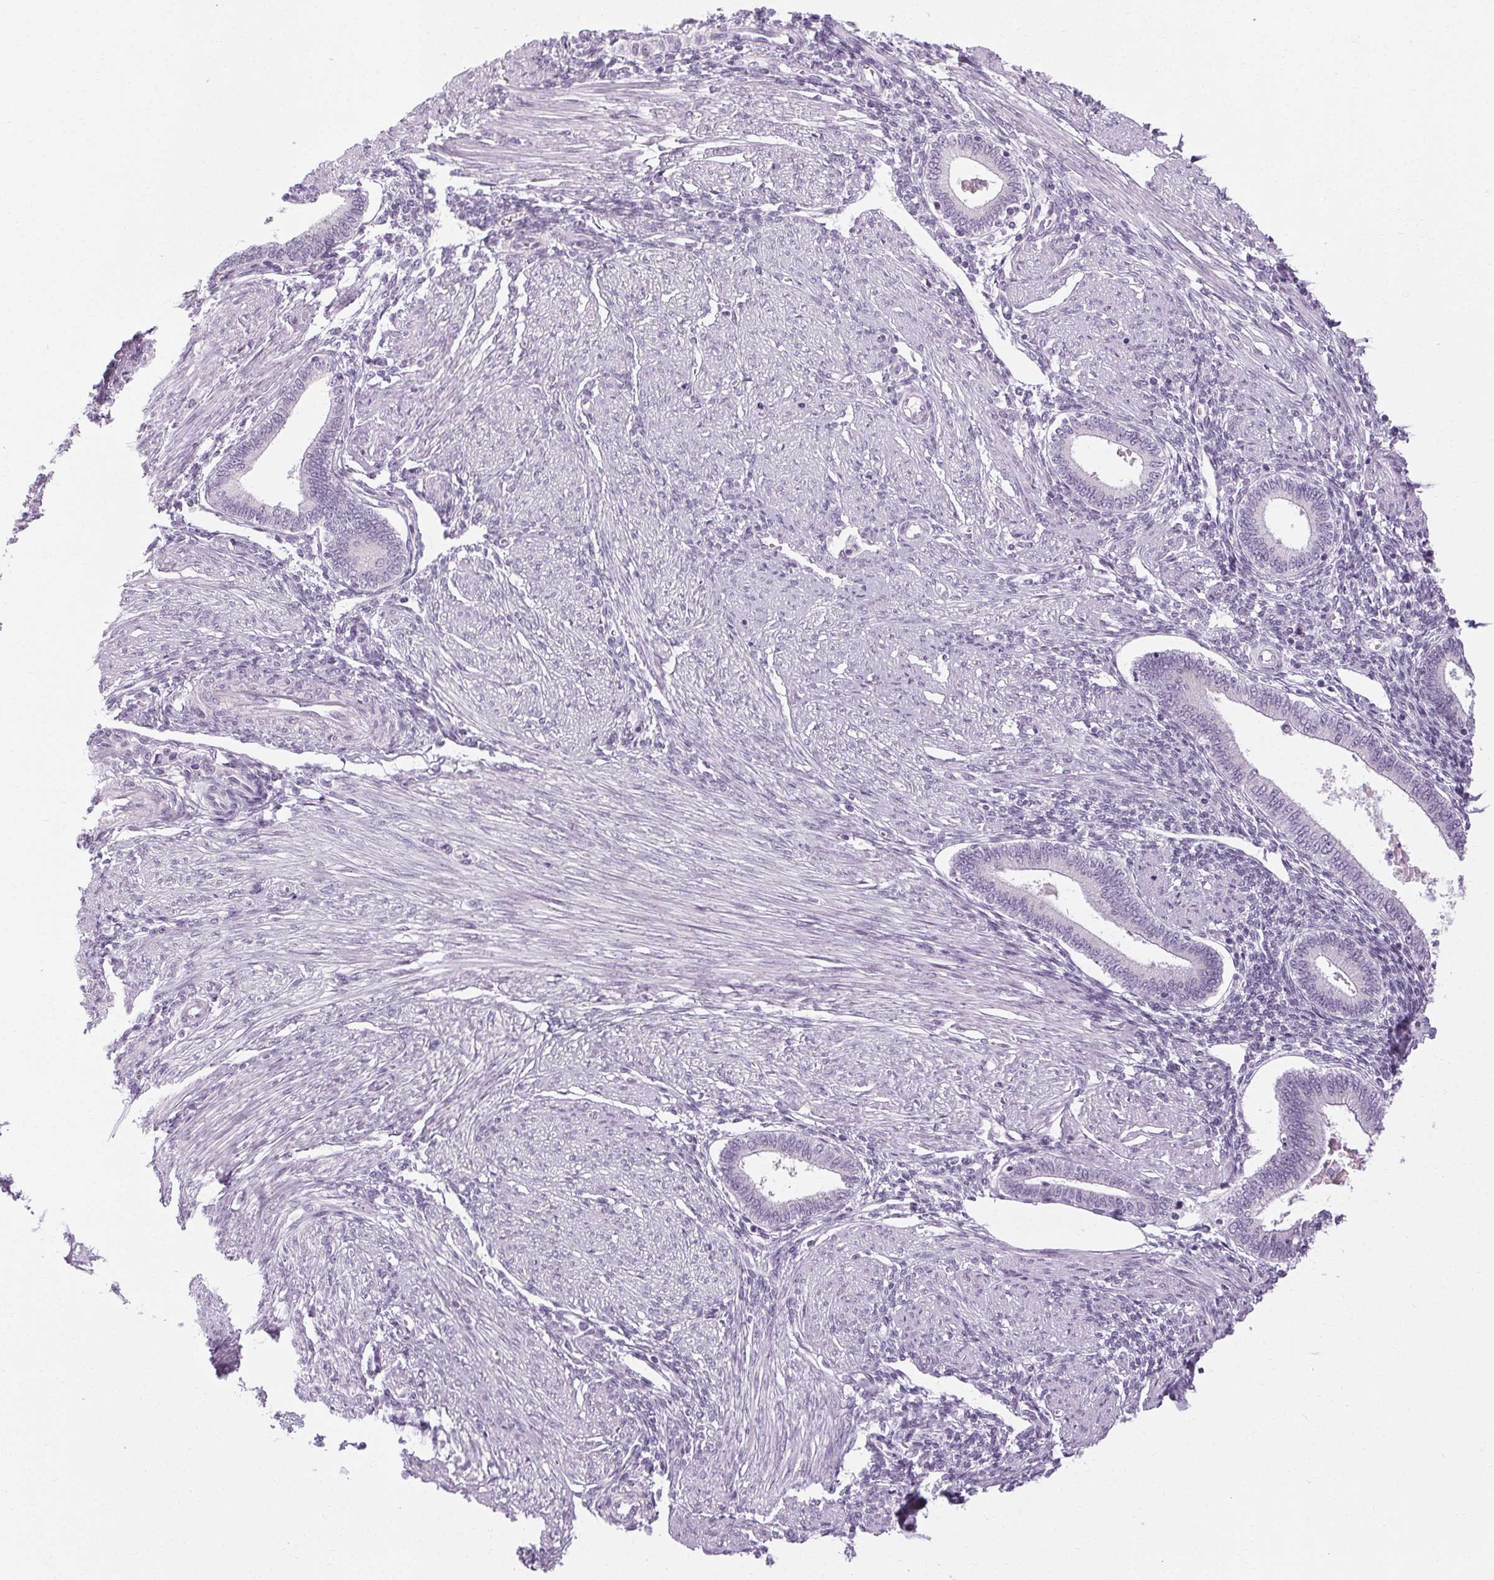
{"staining": {"intensity": "negative", "quantity": "none", "location": "none"}, "tissue": "endometrium", "cell_type": "Cells in endometrial stroma", "image_type": "normal", "snomed": [{"axis": "morphology", "description": "Normal tissue, NOS"}, {"axis": "topography", "description": "Endometrium"}], "caption": "This is a photomicrograph of IHC staining of unremarkable endometrium, which shows no positivity in cells in endometrial stroma.", "gene": "POMC", "patient": {"sex": "female", "age": 42}}